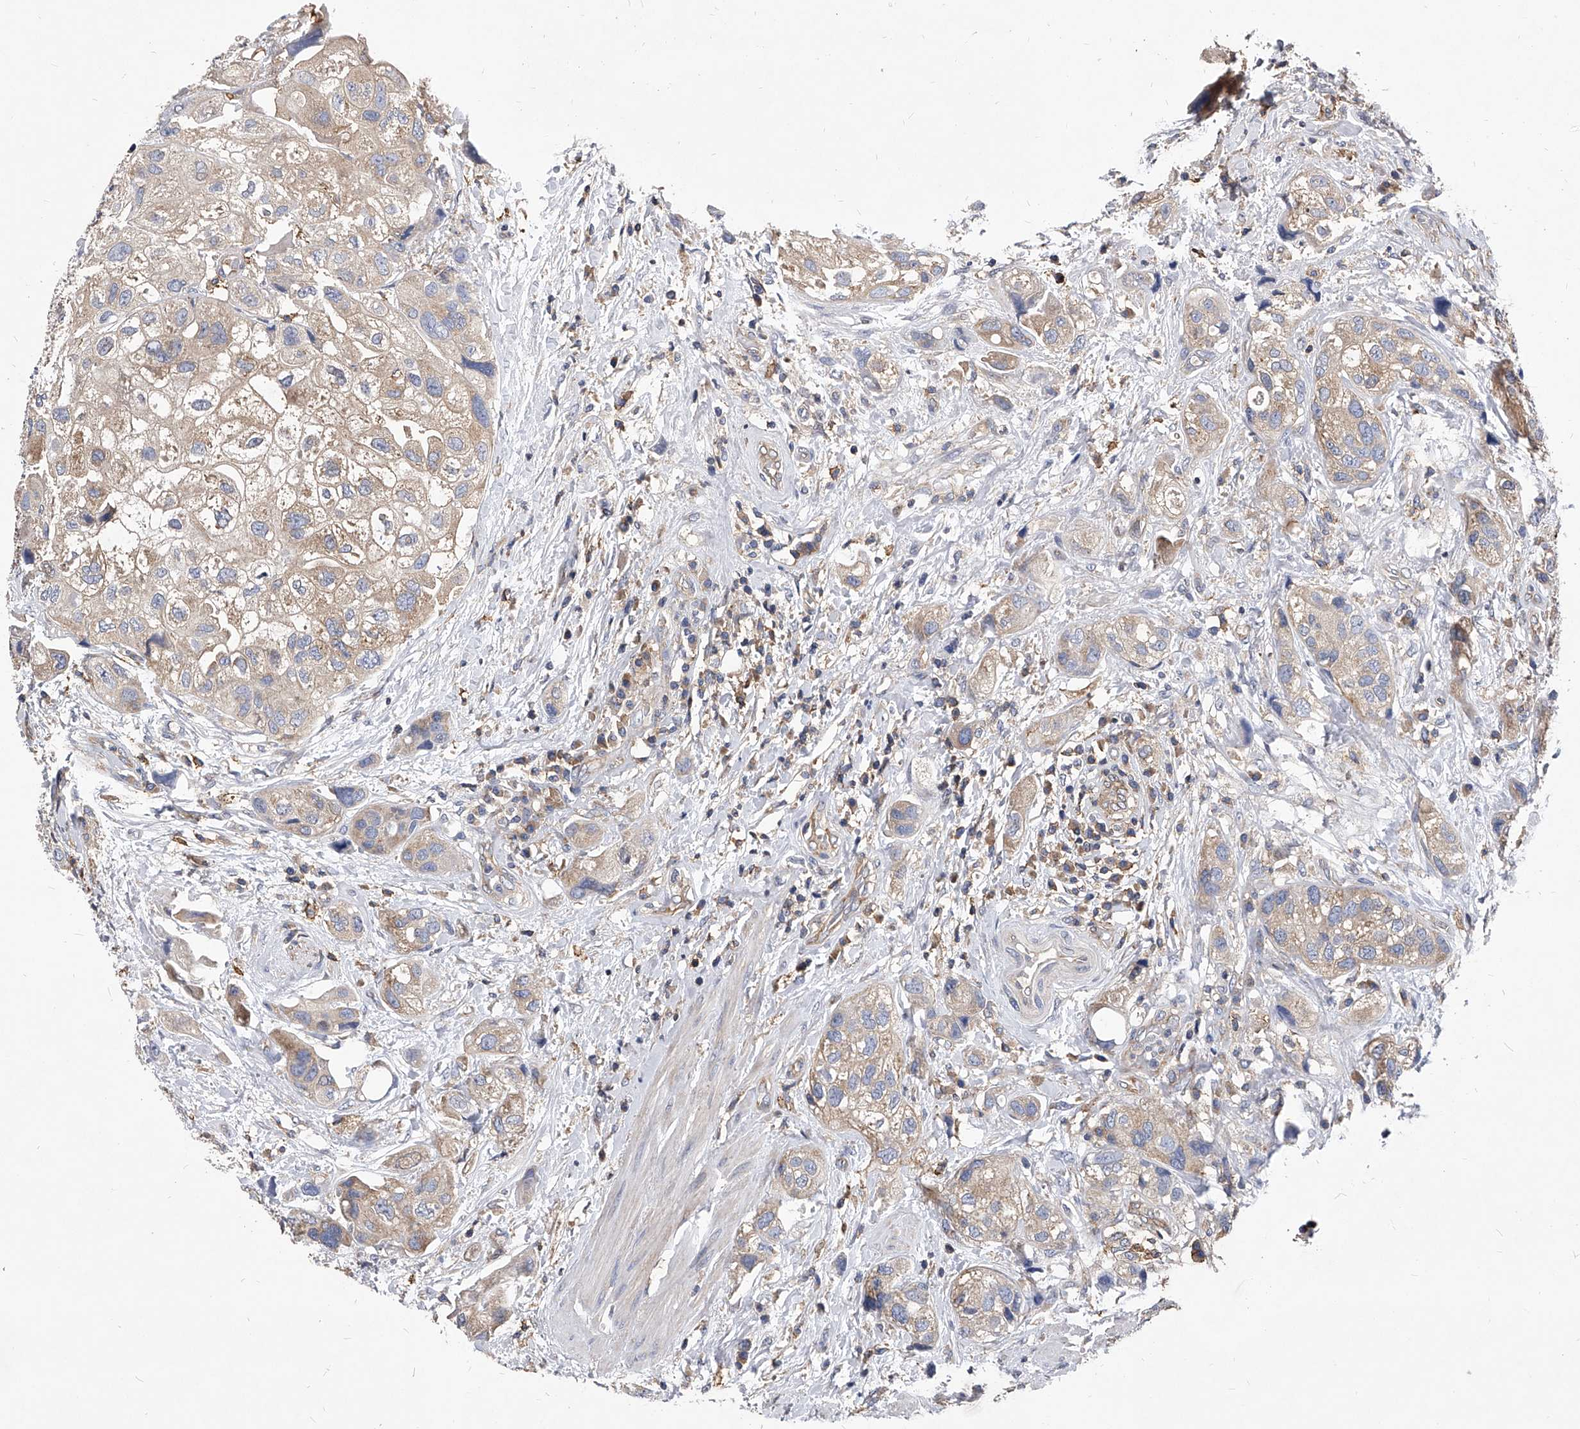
{"staining": {"intensity": "weak", "quantity": ">75%", "location": "cytoplasmic/membranous"}, "tissue": "urothelial cancer", "cell_type": "Tumor cells", "image_type": "cancer", "snomed": [{"axis": "morphology", "description": "Urothelial carcinoma, High grade"}, {"axis": "topography", "description": "Urinary bladder"}], "caption": "Protein analysis of high-grade urothelial carcinoma tissue reveals weak cytoplasmic/membranous positivity in approximately >75% of tumor cells.", "gene": "ATG5", "patient": {"sex": "female", "age": 64}}